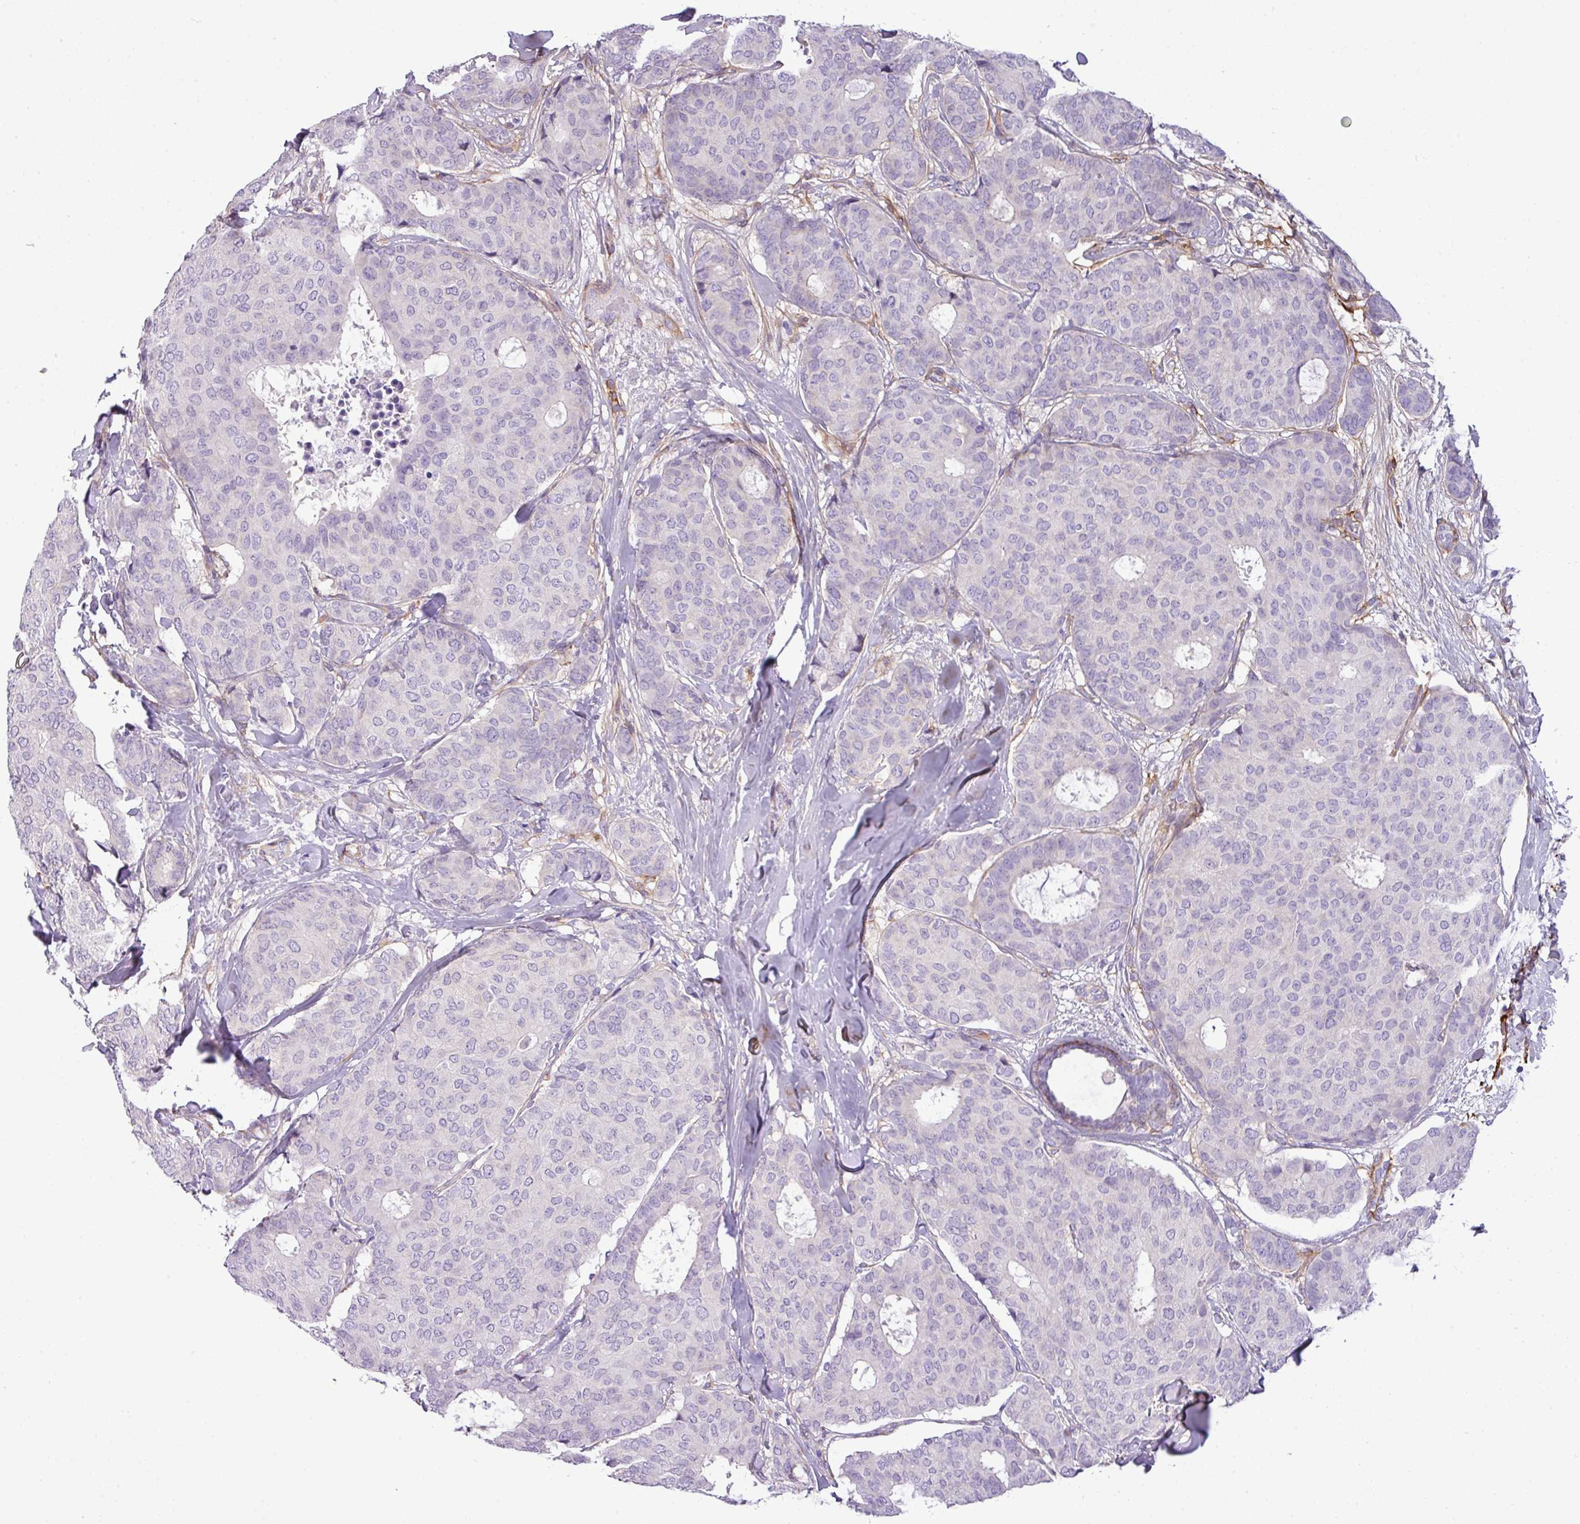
{"staining": {"intensity": "negative", "quantity": "none", "location": "none"}, "tissue": "breast cancer", "cell_type": "Tumor cells", "image_type": "cancer", "snomed": [{"axis": "morphology", "description": "Duct carcinoma"}, {"axis": "topography", "description": "Breast"}], "caption": "This is an immunohistochemistry photomicrograph of human breast cancer (invasive ductal carcinoma). There is no staining in tumor cells.", "gene": "PARD6G", "patient": {"sex": "female", "age": 75}}